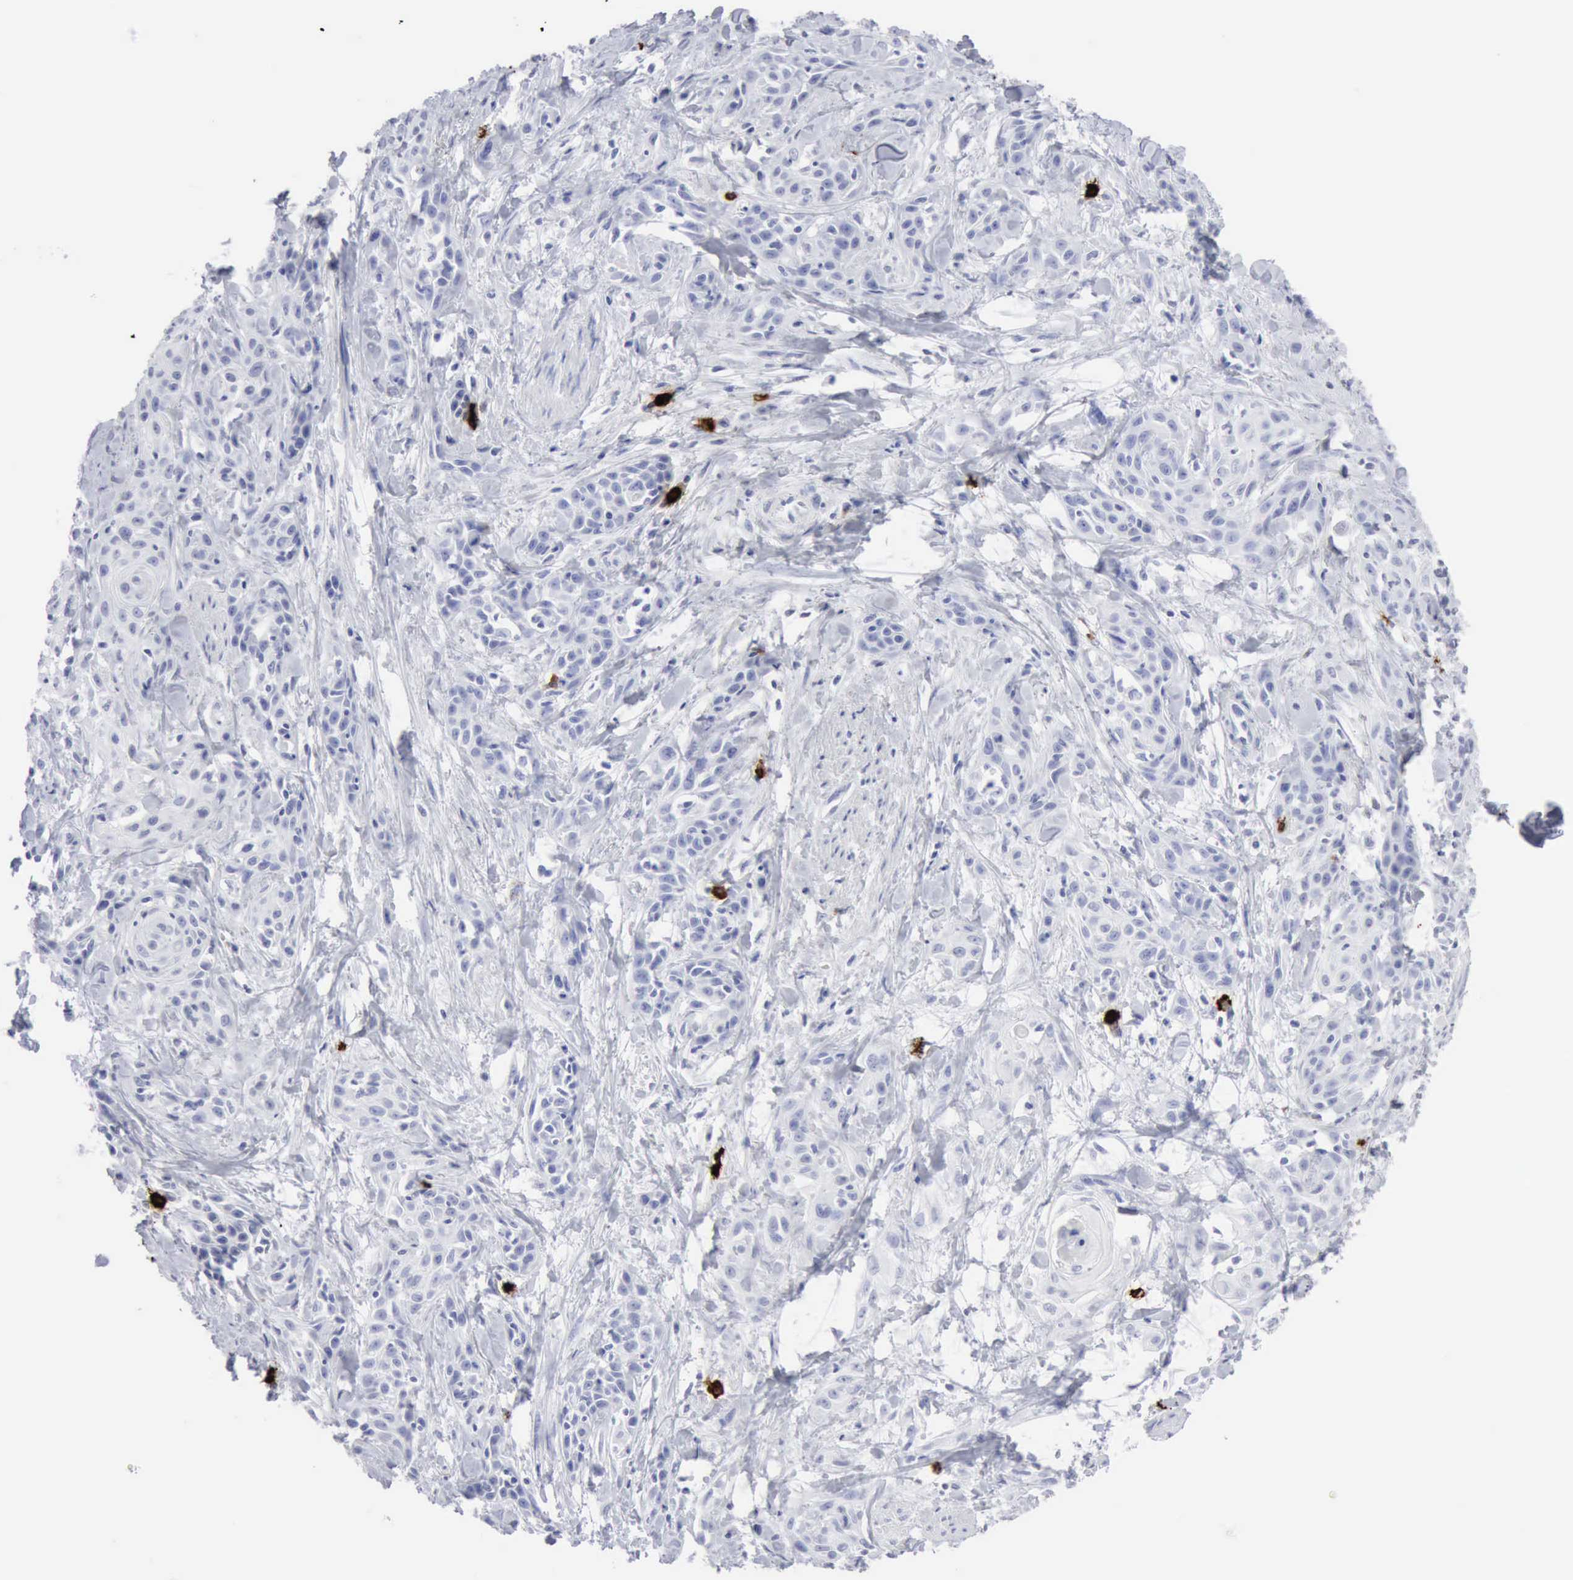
{"staining": {"intensity": "negative", "quantity": "none", "location": "none"}, "tissue": "skin cancer", "cell_type": "Tumor cells", "image_type": "cancer", "snomed": [{"axis": "morphology", "description": "Squamous cell carcinoma, NOS"}, {"axis": "topography", "description": "Skin"}, {"axis": "topography", "description": "Anal"}], "caption": "Squamous cell carcinoma (skin) was stained to show a protein in brown. There is no significant staining in tumor cells.", "gene": "CMA1", "patient": {"sex": "male", "age": 64}}